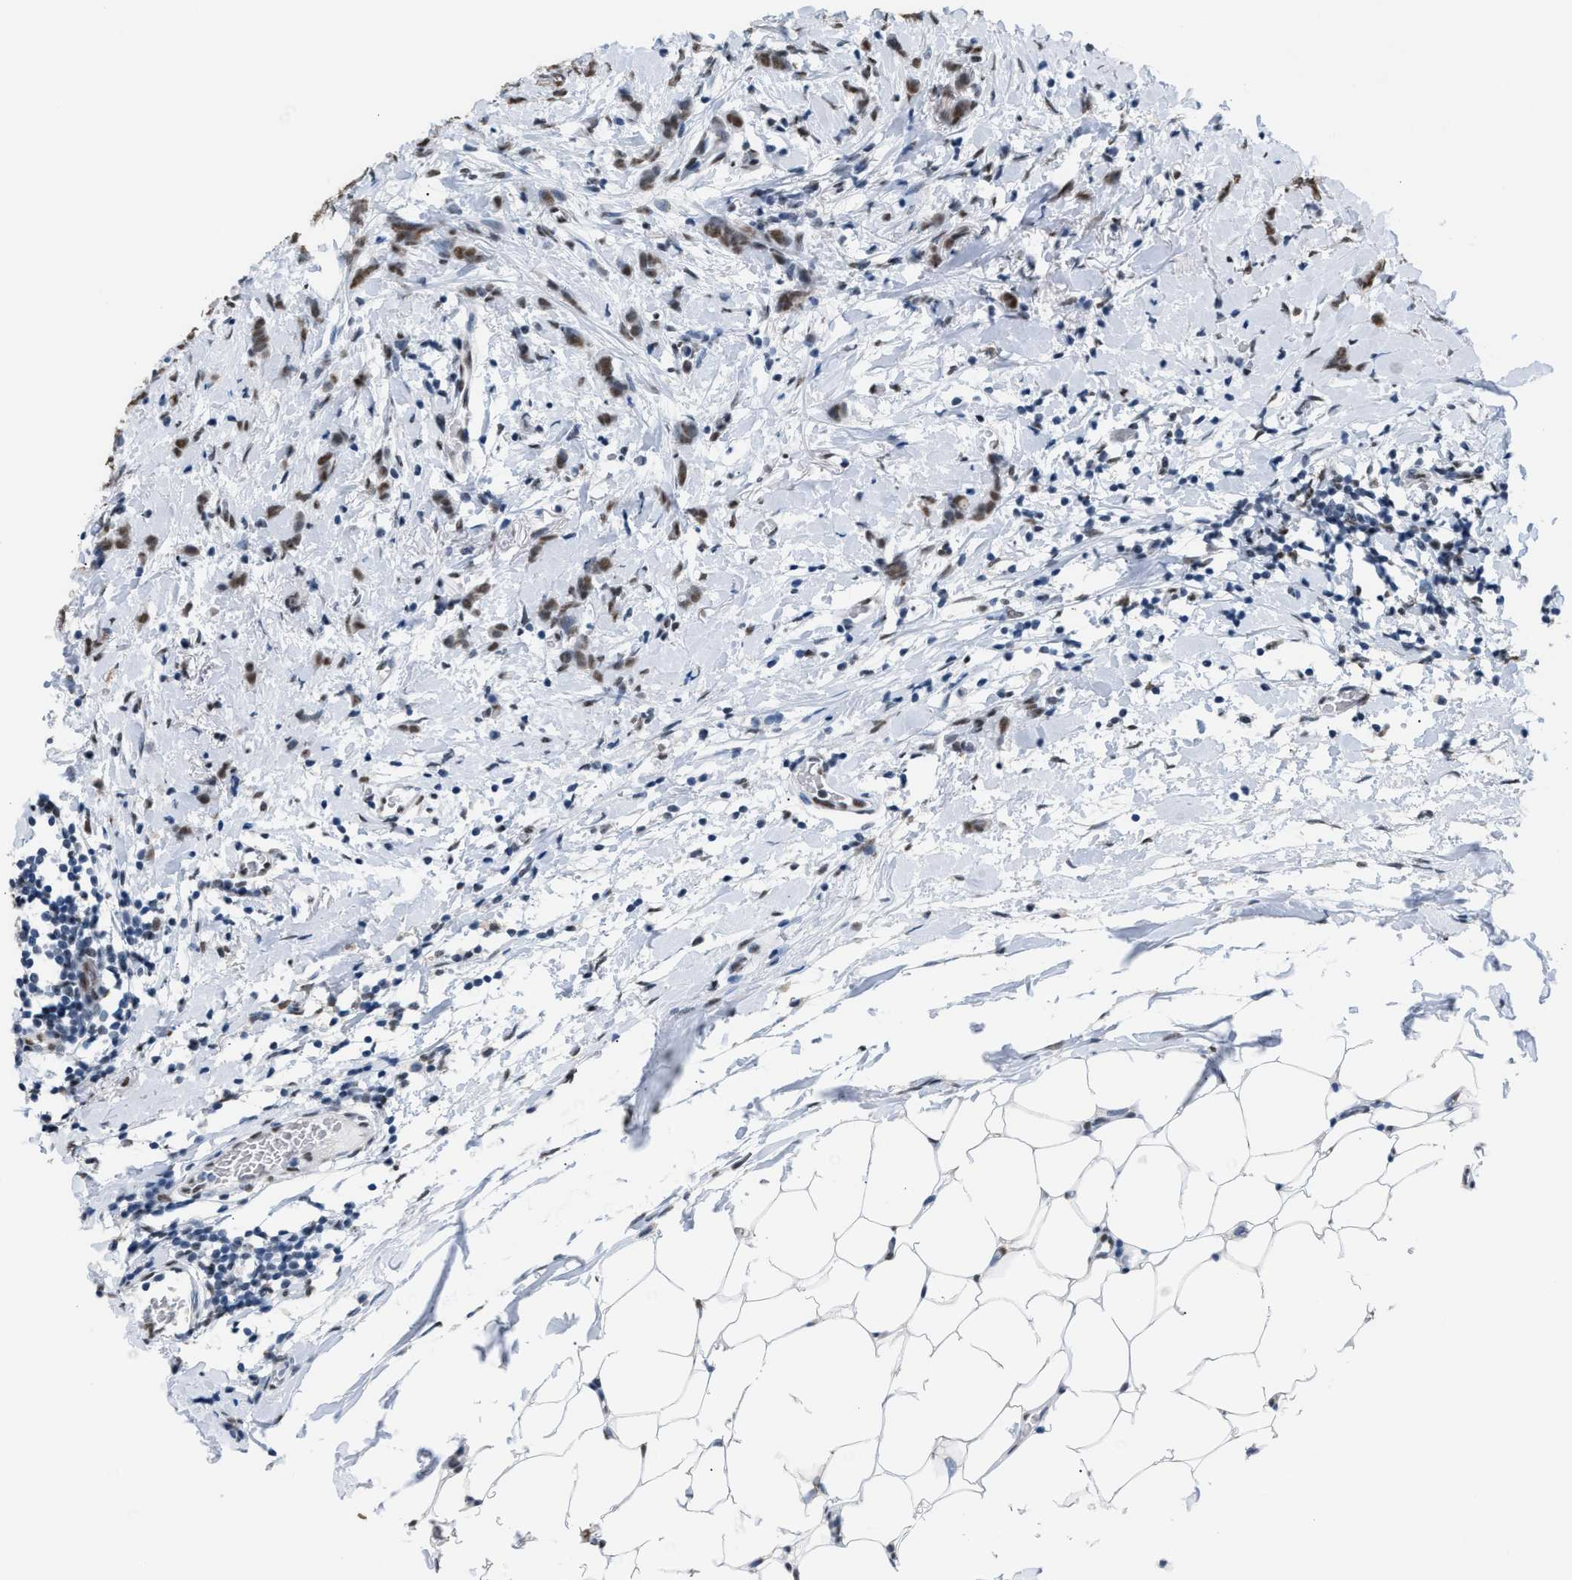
{"staining": {"intensity": "strong", "quantity": ">75%", "location": "nuclear"}, "tissue": "breast cancer", "cell_type": "Tumor cells", "image_type": "cancer", "snomed": [{"axis": "morphology", "description": "Lobular carcinoma, in situ"}, {"axis": "morphology", "description": "Lobular carcinoma"}, {"axis": "topography", "description": "Breast"}], "caption": "Protein staining by immunohistochemistry exhibits strong nuclear expression in approximately >75% of tumor cells in breast cancer. The staining is performed using DAB (3,3'-diaminobenzidine) brown chromogen to label protein expression. The nuclei are counter-stained blue using hematoxylin.", "gene": "CCAR2", "patient": {"sex": "female", "age": 41}}